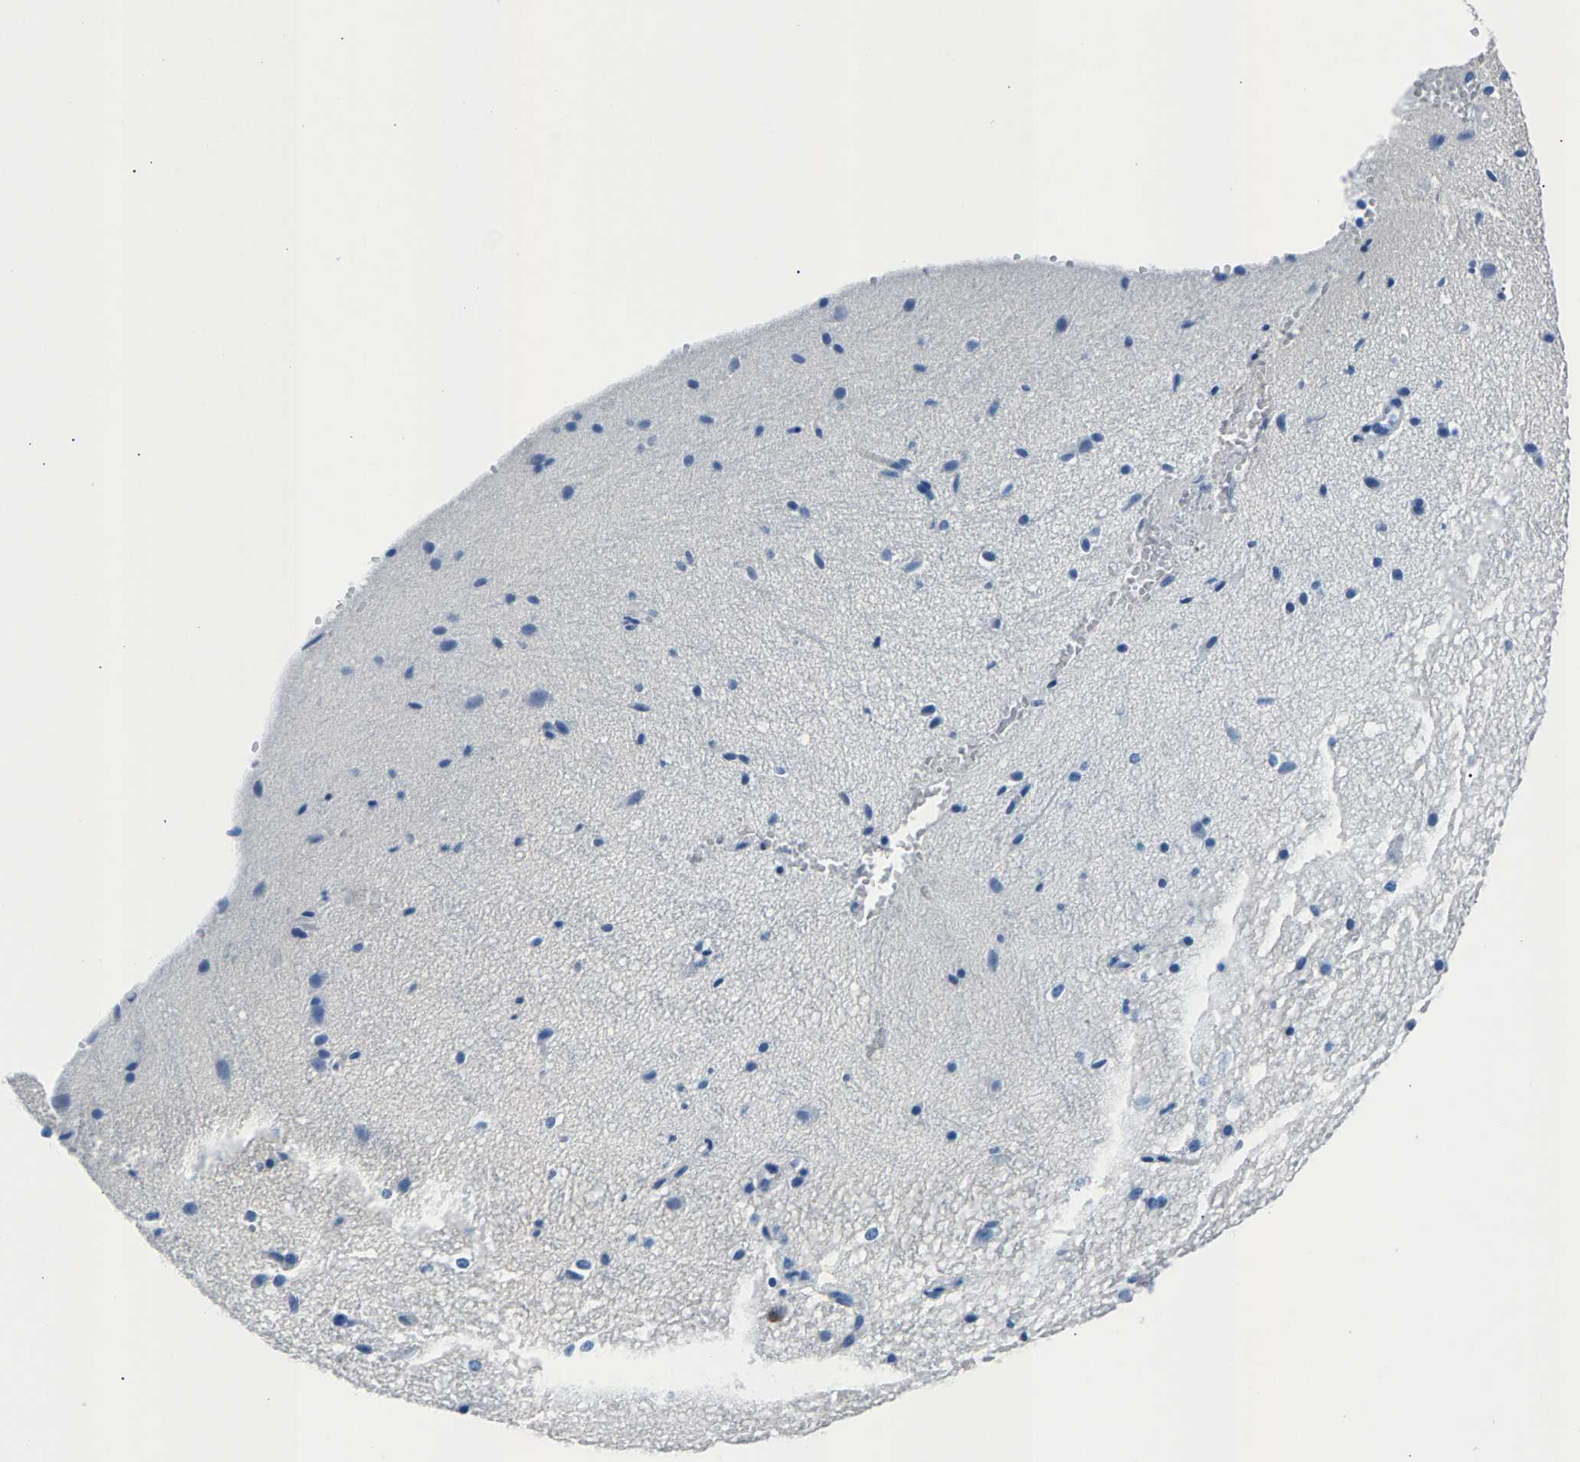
{"staining": {"intensity": "negative", "quantity": "none", "location": "none"}, "tissue": "cerebral cortex", "cell_type": "Endothelial cells", "image_type": "normal", "snomed": [{"axis": "morphology", "description": "Normal tissue, NOS"}, {"axis": "morphology", "description": "Developmental malformation"}, {"axis": "topography", "description": "Cerebral cortex"}], "caption": "A micrograph of human cerebral cortex is negative for staining in endothelial cells. Brightfield microscopy of immunohistochemistry stained with DAB (3,3'-diaminobenzidine) (brown) and hematoxylin (blue), captured at high magnification.", "gene": "CPS1", "patient": {"sex": "female", "age": 30}}